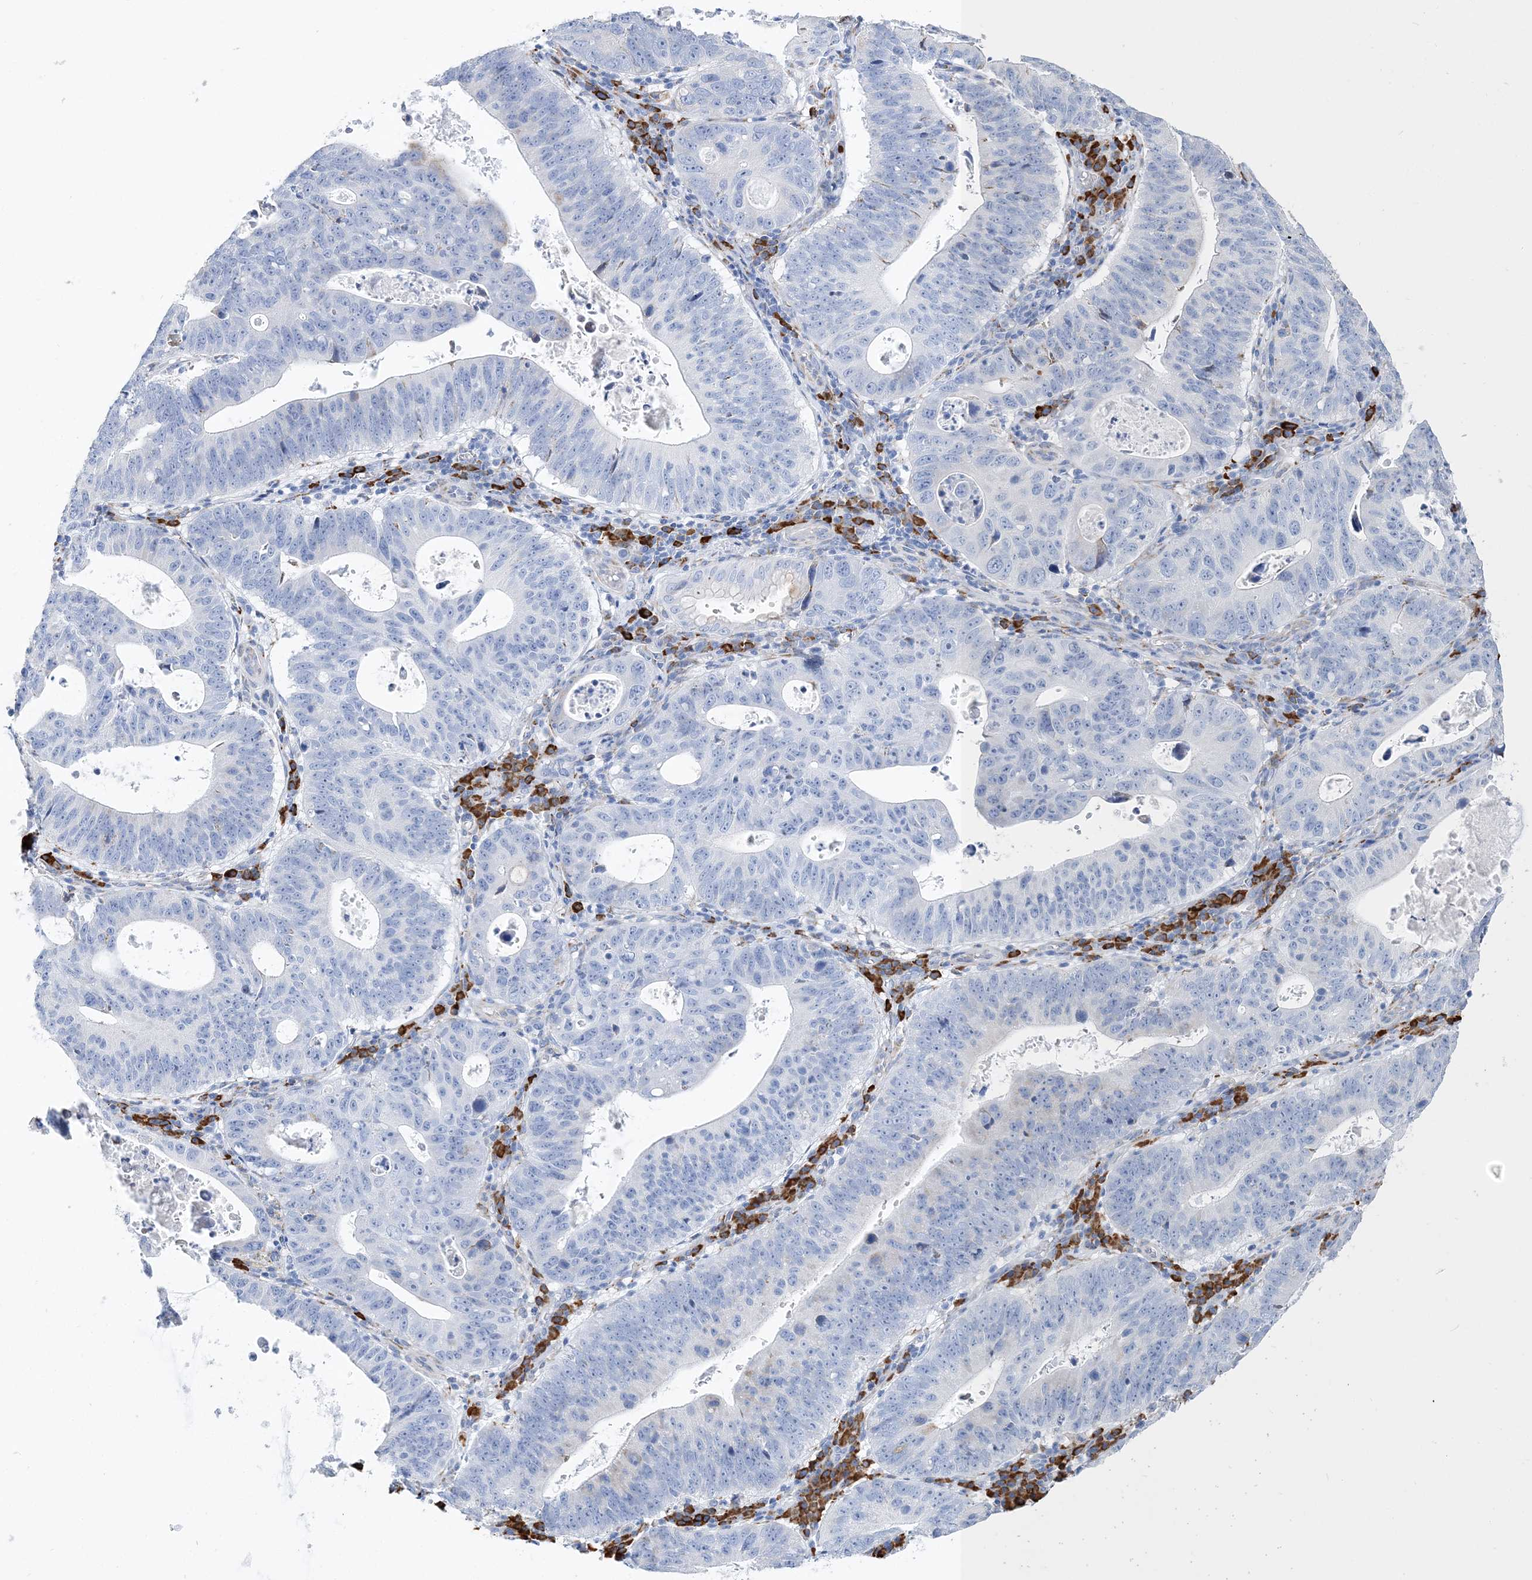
{"staining": {"intensity": "negative", "quantity": "none", "location": "none"}, "tissue": "stomach cancer", "cell_type": "Tumor cells", "image_type": "cancer", "snomed": [{"axis": "morphology", "description": "Adenocarcinoma, NOS"}, {"axis": "topography", "description": "Stomach"}], "caption": "Tumor cells are negative for brown protein staining in stomach cancer.", "gene": "TSPYL6", "patient": {"sex": "male", "age": 59}}